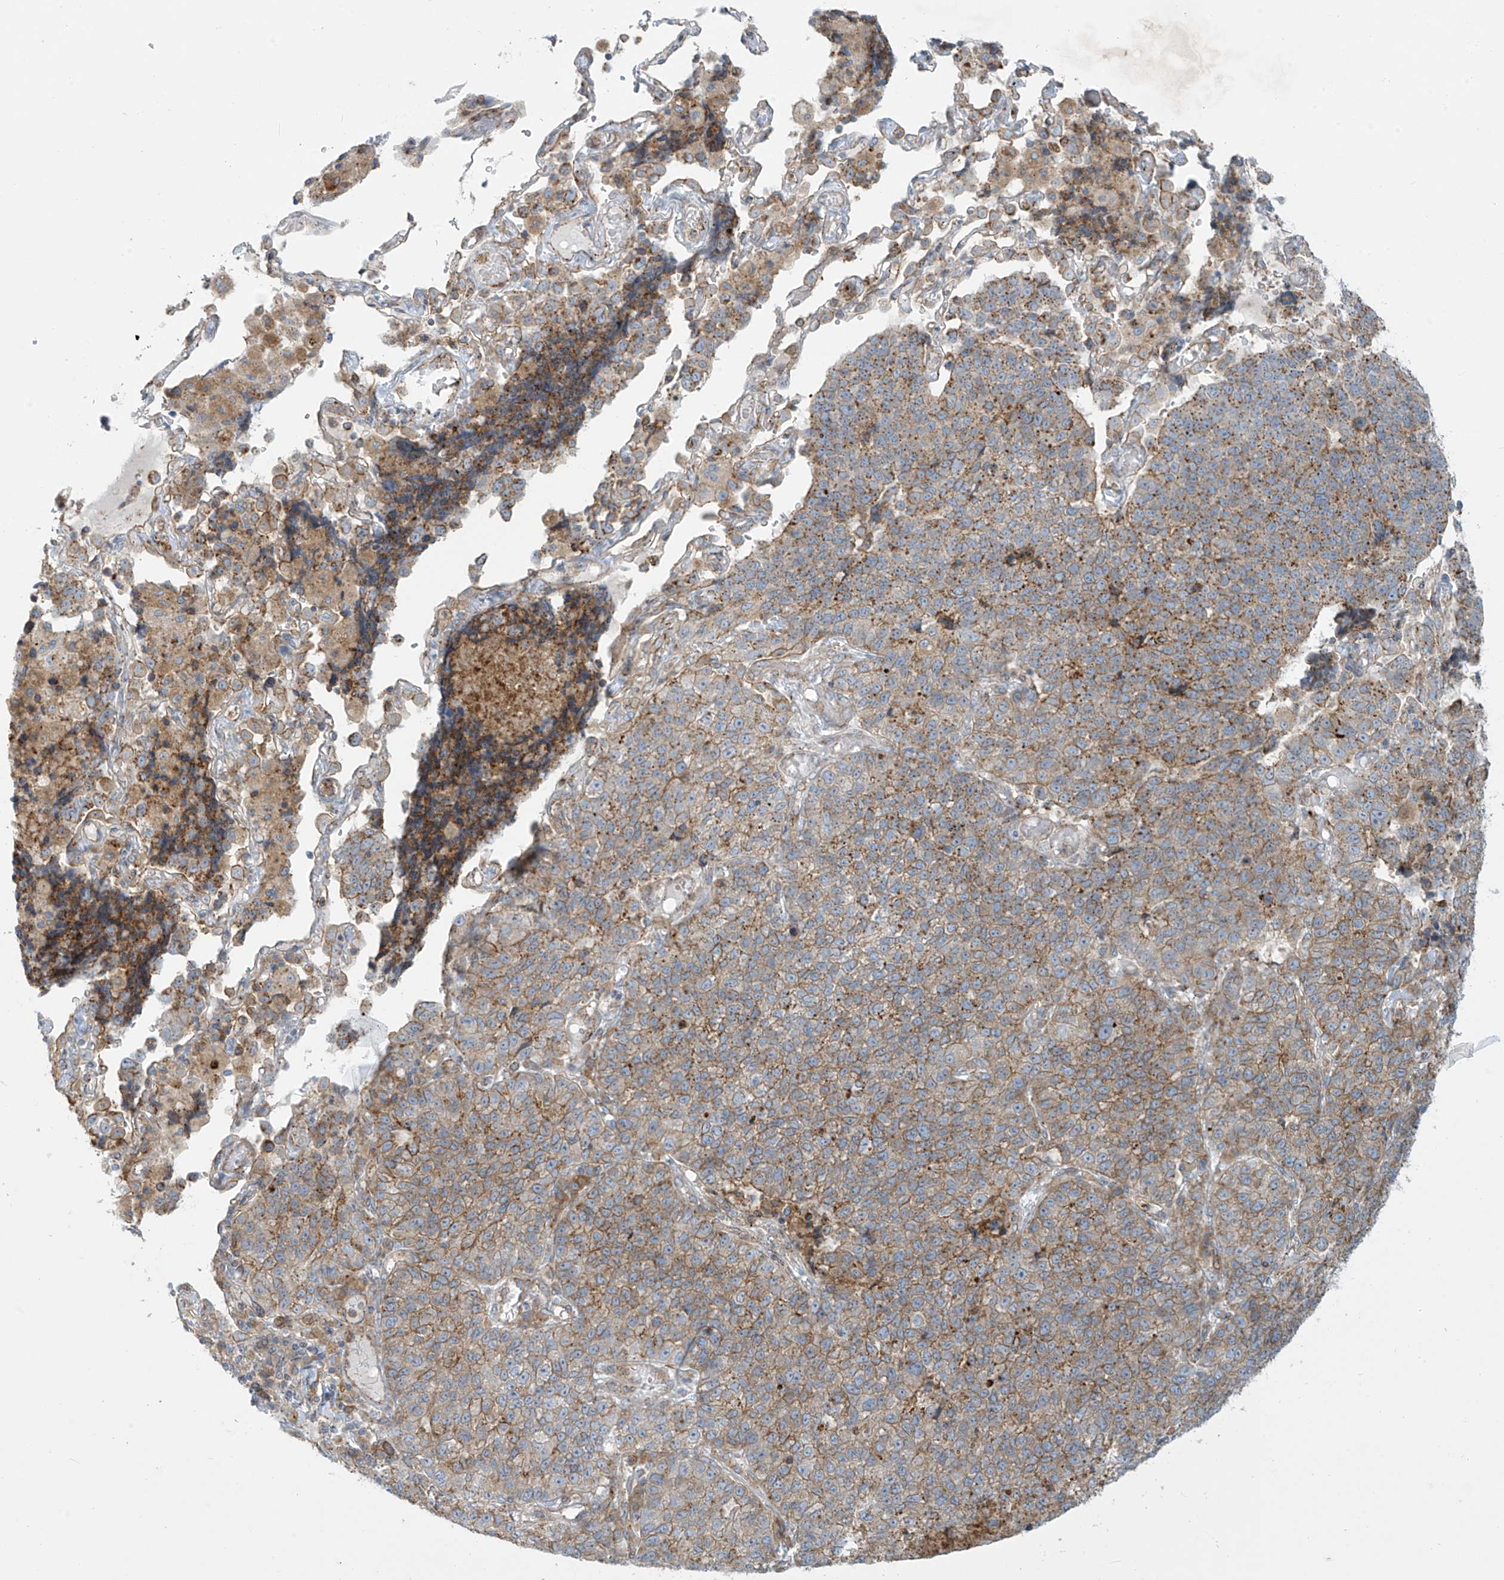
{"staining": {"intensity": "weak", "quantity": ">75%", "location": "cytoplasmic/membranous"}, "tissue": "lung cancer", "cell_type": "Tumor cells", "image_type": "cancer", "snomed": [{"axis": "morphology", "description": "Adenocarcinoma, NOS"}, {"axis": "topography", "description": "Lung"}], "caption": "Protein analysis of lung adenocarcinoma tissue displays weak cytoplasmic/membranous staining in about >75% of tumor cells.", "gene": "LZTS3", "patient": {"sex": "male", "age": 49}}